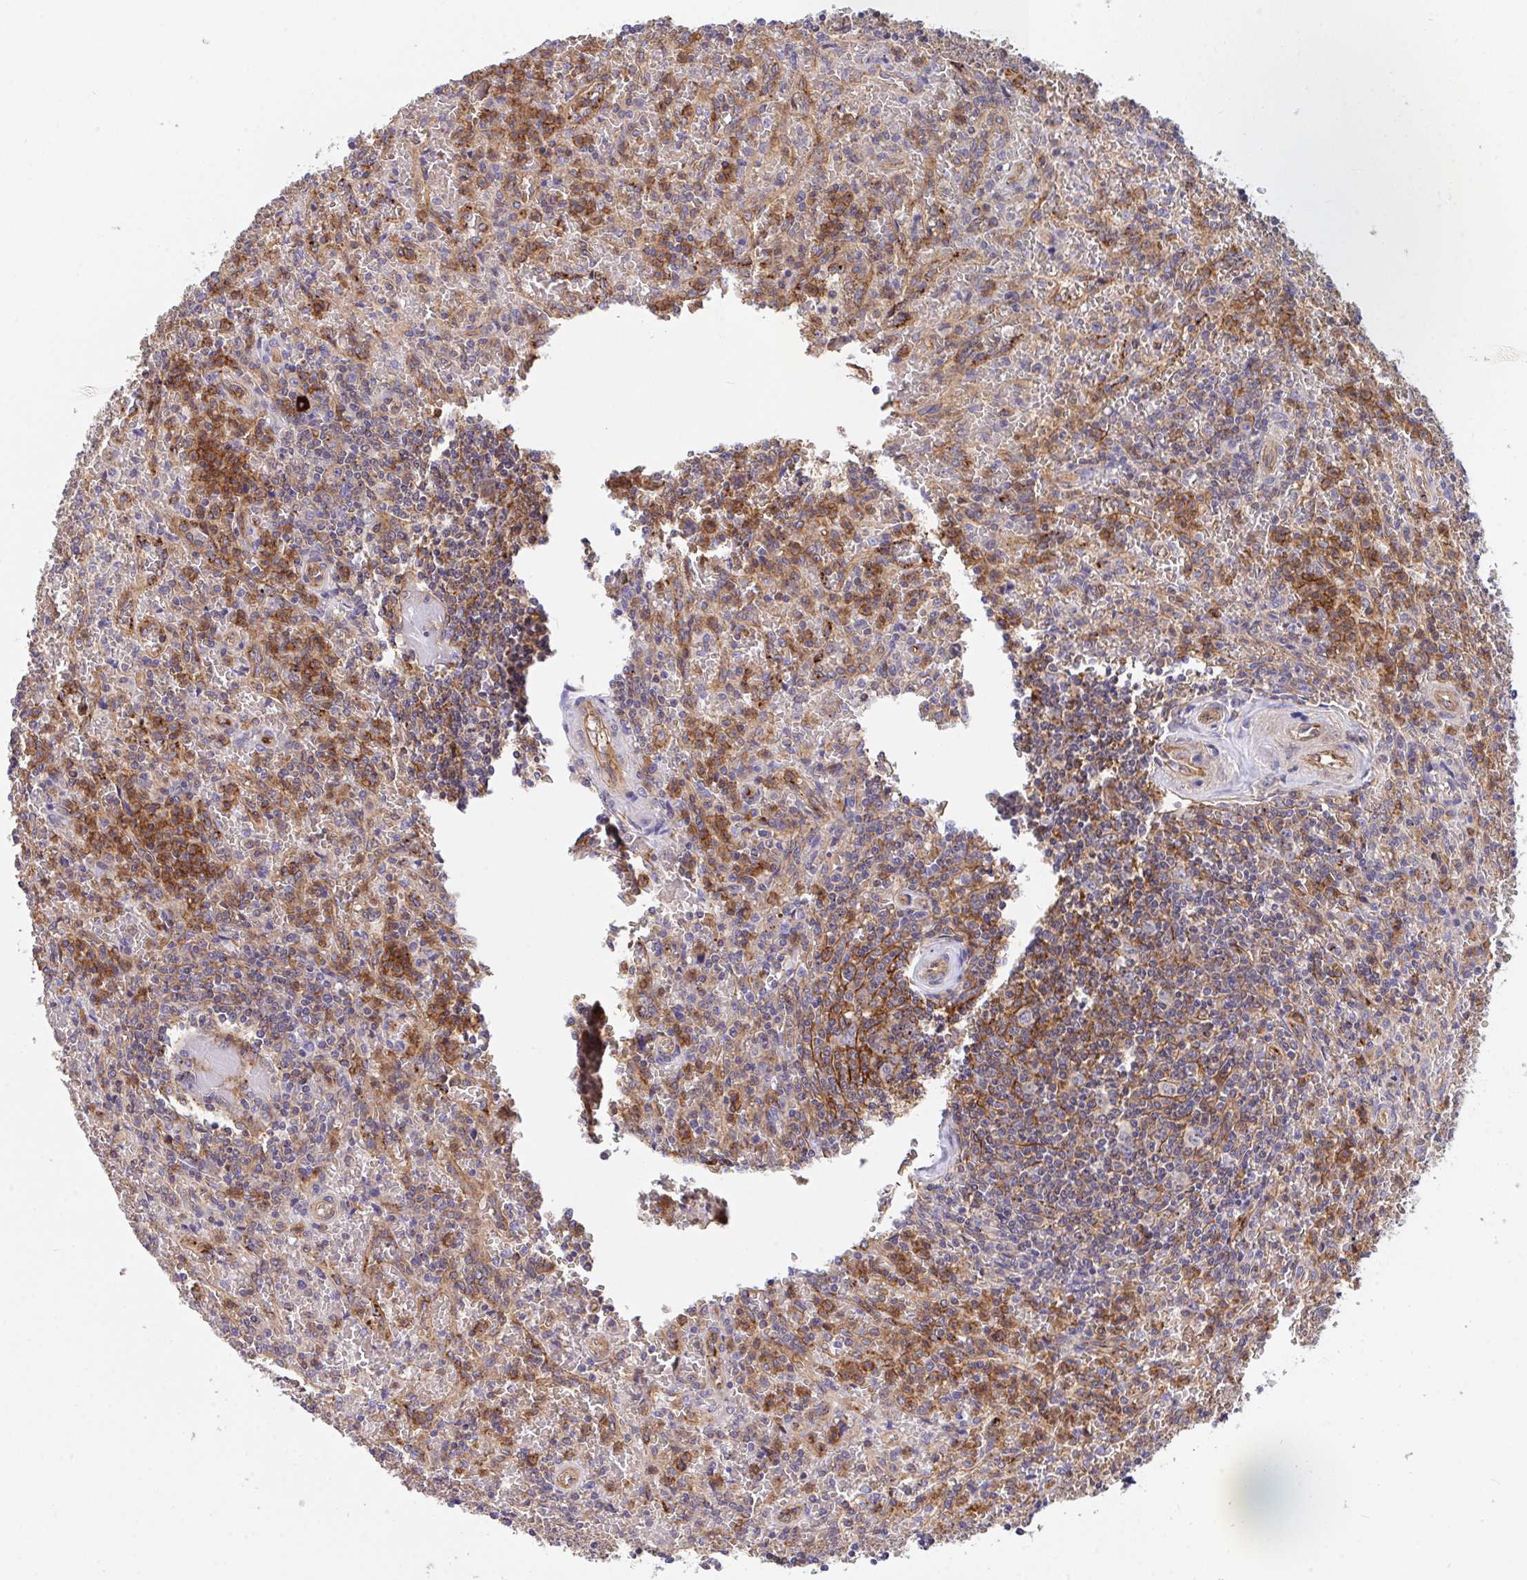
{"staining": {"intensity": "weak", "quantity": "25%-75%", "location": "cytoplasmic/membranous"}, "tissue": "lymphoma", "cell_type": "Tumor cells", "image_type": "cancer", "snomed": [{"axis": "morphology", "description": "Malignant lymphoma, non-Hodgkin's type, Low grade"}, {"axis": "topography", "description": "Spleen"}], "caption": "Immunohistochemical staining of human lymphoma reveals low levels of weak cytoplasmic/membranous protein expression in approximately 25%-75% of tumor cells.", "gene": "C4orf36", "patient": {"sex": "female", "age": 64}}